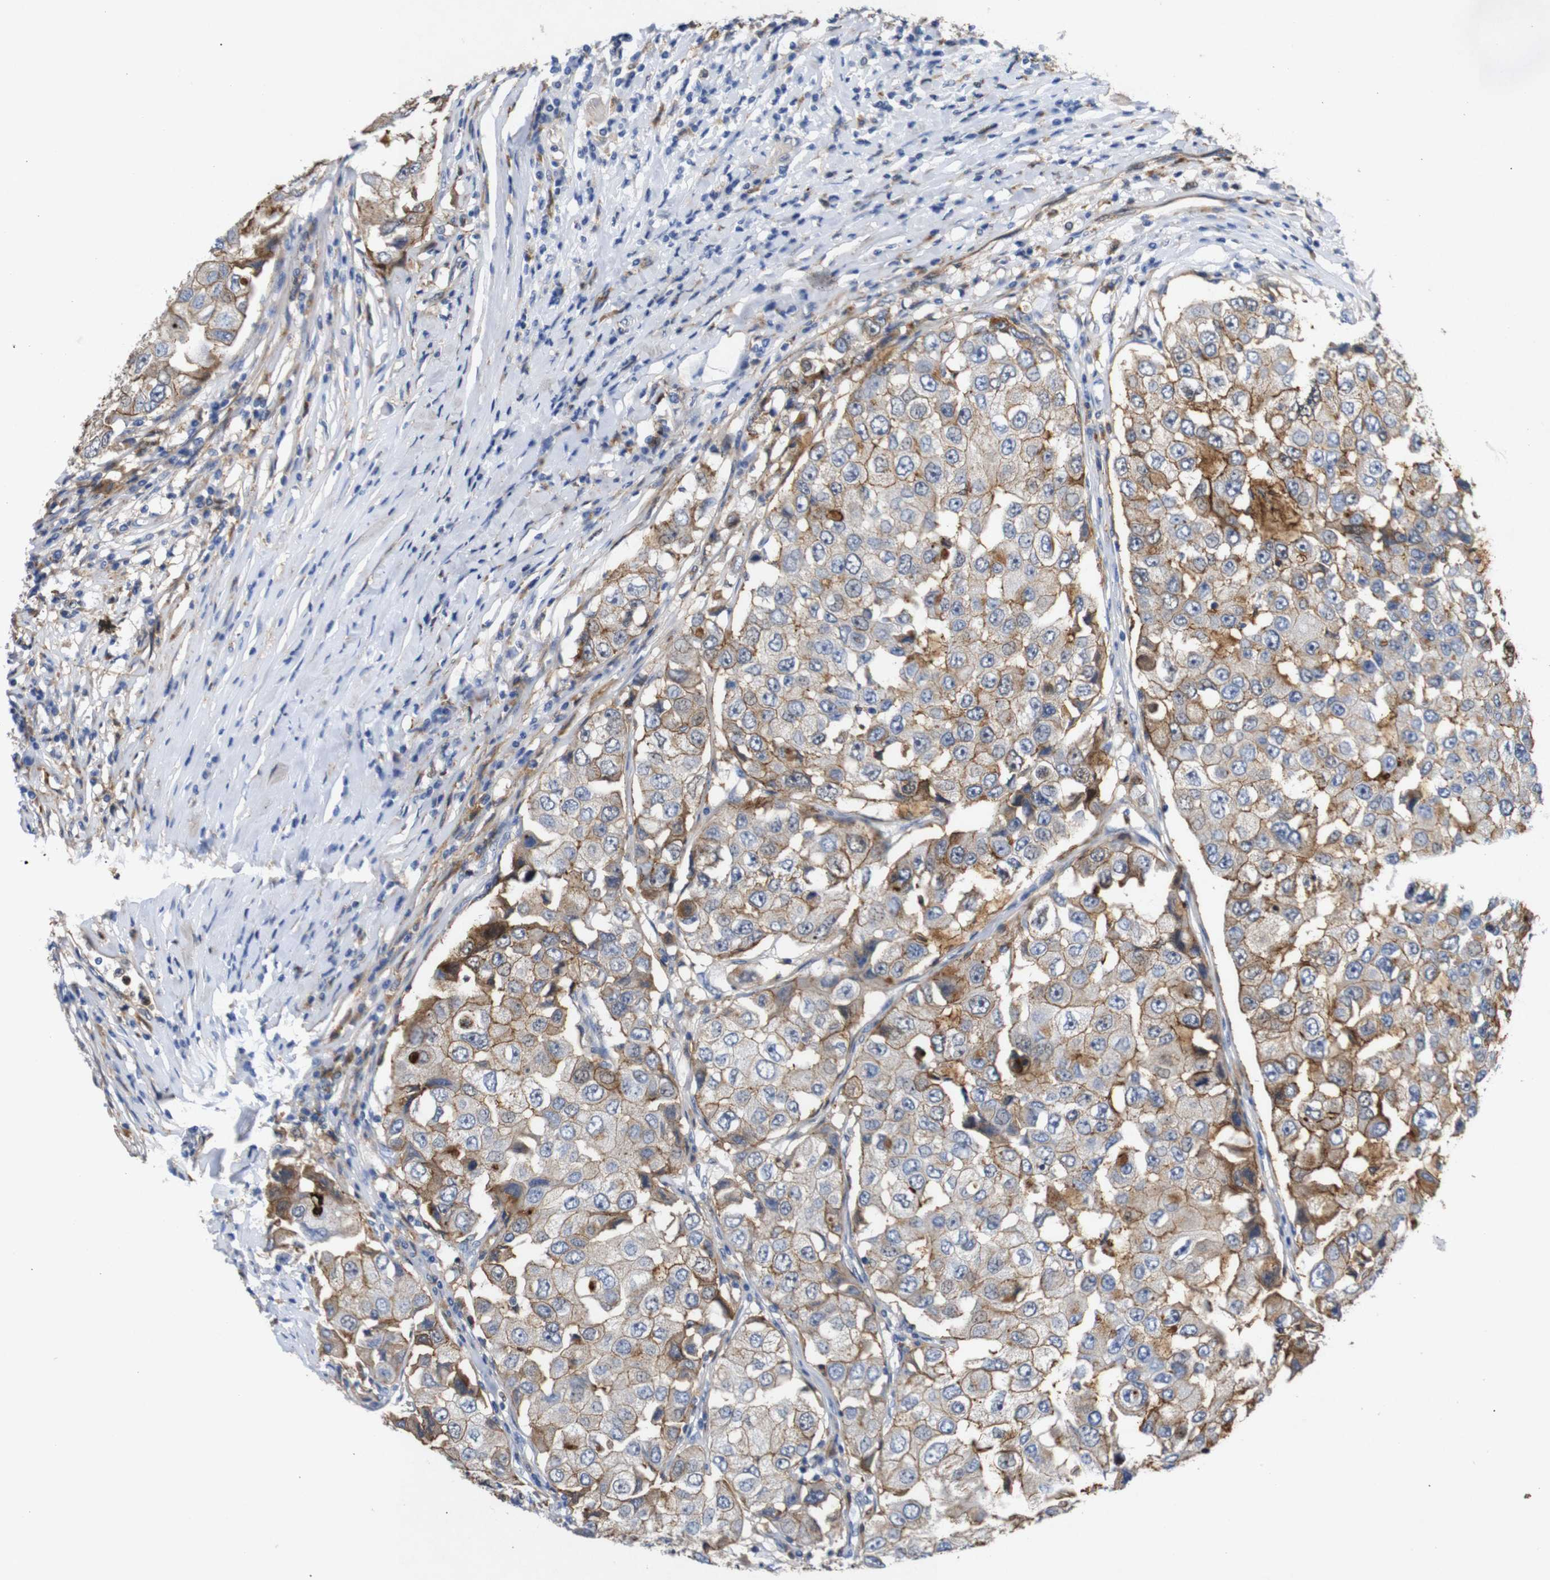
{"staining": {"intensity": "moderate", "quantity": ">75%", "location": "cytoplasmic/membranous"}, "tissue": "breast cancer", "cell_type": "Tumor cells", "image_type": "cancer", "snomed": [{"axis": "morphology", "description": "Duct carcinoma"}, {"axis": "topography", "description": "Breast"}], "caption": "Moderate cytoplasmic/membranous staining is appreciated in approximately >75% of tumor cells in invasive ductal carcinoma (breast). The staining was performed using DAB, with brown indicating positive protein expression. Nuclei are stained blue with hematoxylin.", "gene": "SDCBP", "patient": {"sex": "female", "age": 27}}